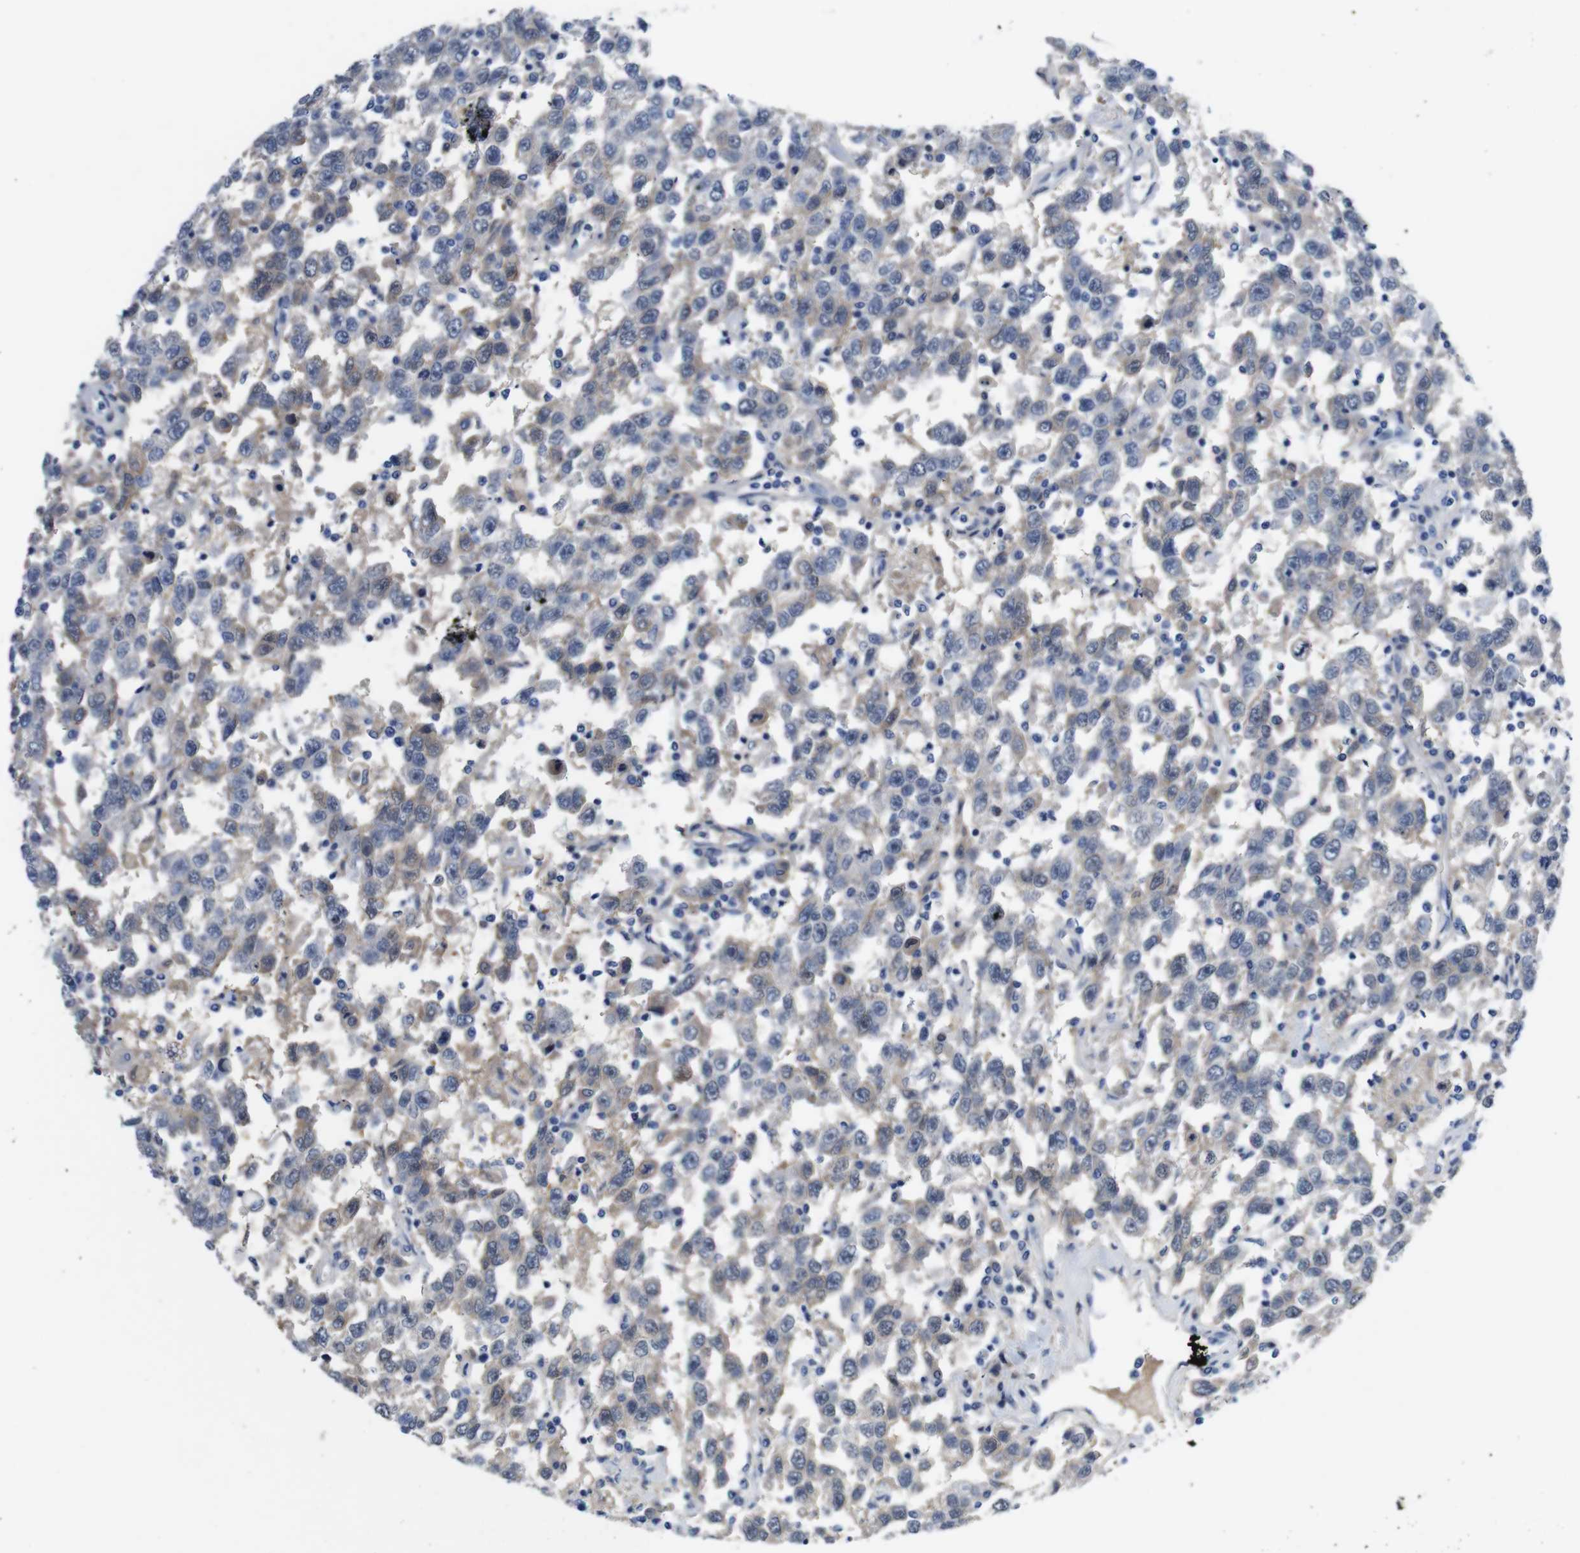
{"staining": {"intensity": "weak", "quantity": "25%-75%", "location": "cytoplasmic/membranous"}, "tissue": "testis cancer", "cell_type": "Tumor cells", "image_type": "cancer", "snomed": [{"axis": "morphology", "description": "Seminoma, NOS"}, {"axis": "topography", "description": "Testis"}], "caption": "About 25%-75% of tumor cells in human testis seminoma show weak cytoplasmic/membranous protein expression as visualized by brown immunohistochemical staining.", "gene": "C1RL", "patient": {"sex": "male", "age": 41}}